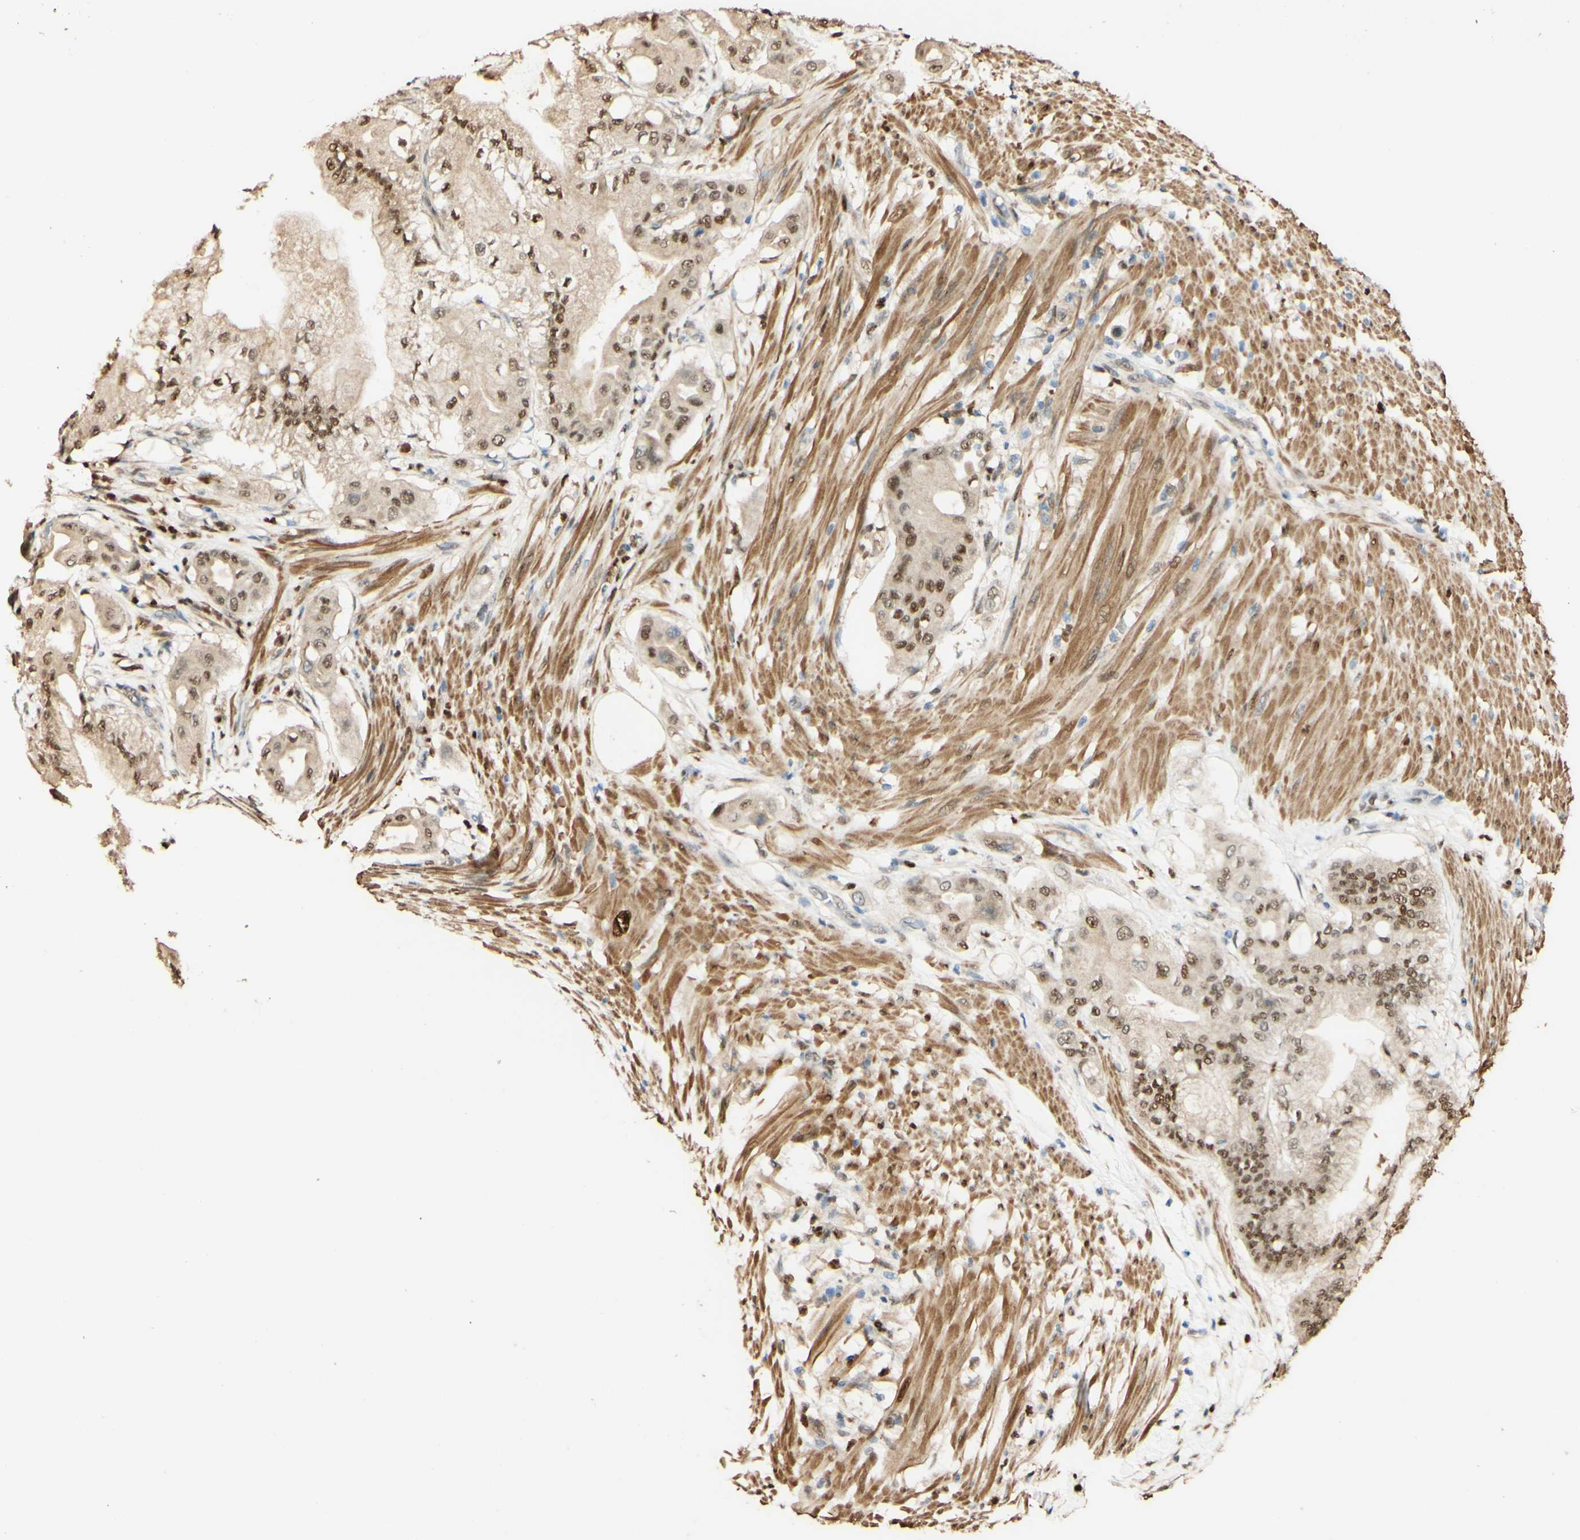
{"staining": {"intensity": "moderate", "quantity": "25%-75%", "location": "cytoplasmic/membranous,nuclear"}, "tissue": "pancreatic cancer", "cell_type": "Tumor cells", "image_type": "cancer", "snomed": [{"axis": "morphology", "description": "Adenocarcinoma, NOS"}, {"axis": "morphology", "description": "Adenocarcinoma, metastatic, NOS"}, {"axis": "topography", "description": "Lymph node"}, {"axis": "topography", "description": "Pancreas"}, {"axis": "topography", "description": "Duodenum"}], "caption": "Immunohistochemistry histopathology image of pancreatic adenocarcinoma stained for a protein (brown), which demonstrates medium levels of moderate cytoplasmic/membranous and nuclear positivity in approximately 25%-75% of tumor cells.", "gene": "MAP3K4", "patient": {"sex": "female", "age": 64}}